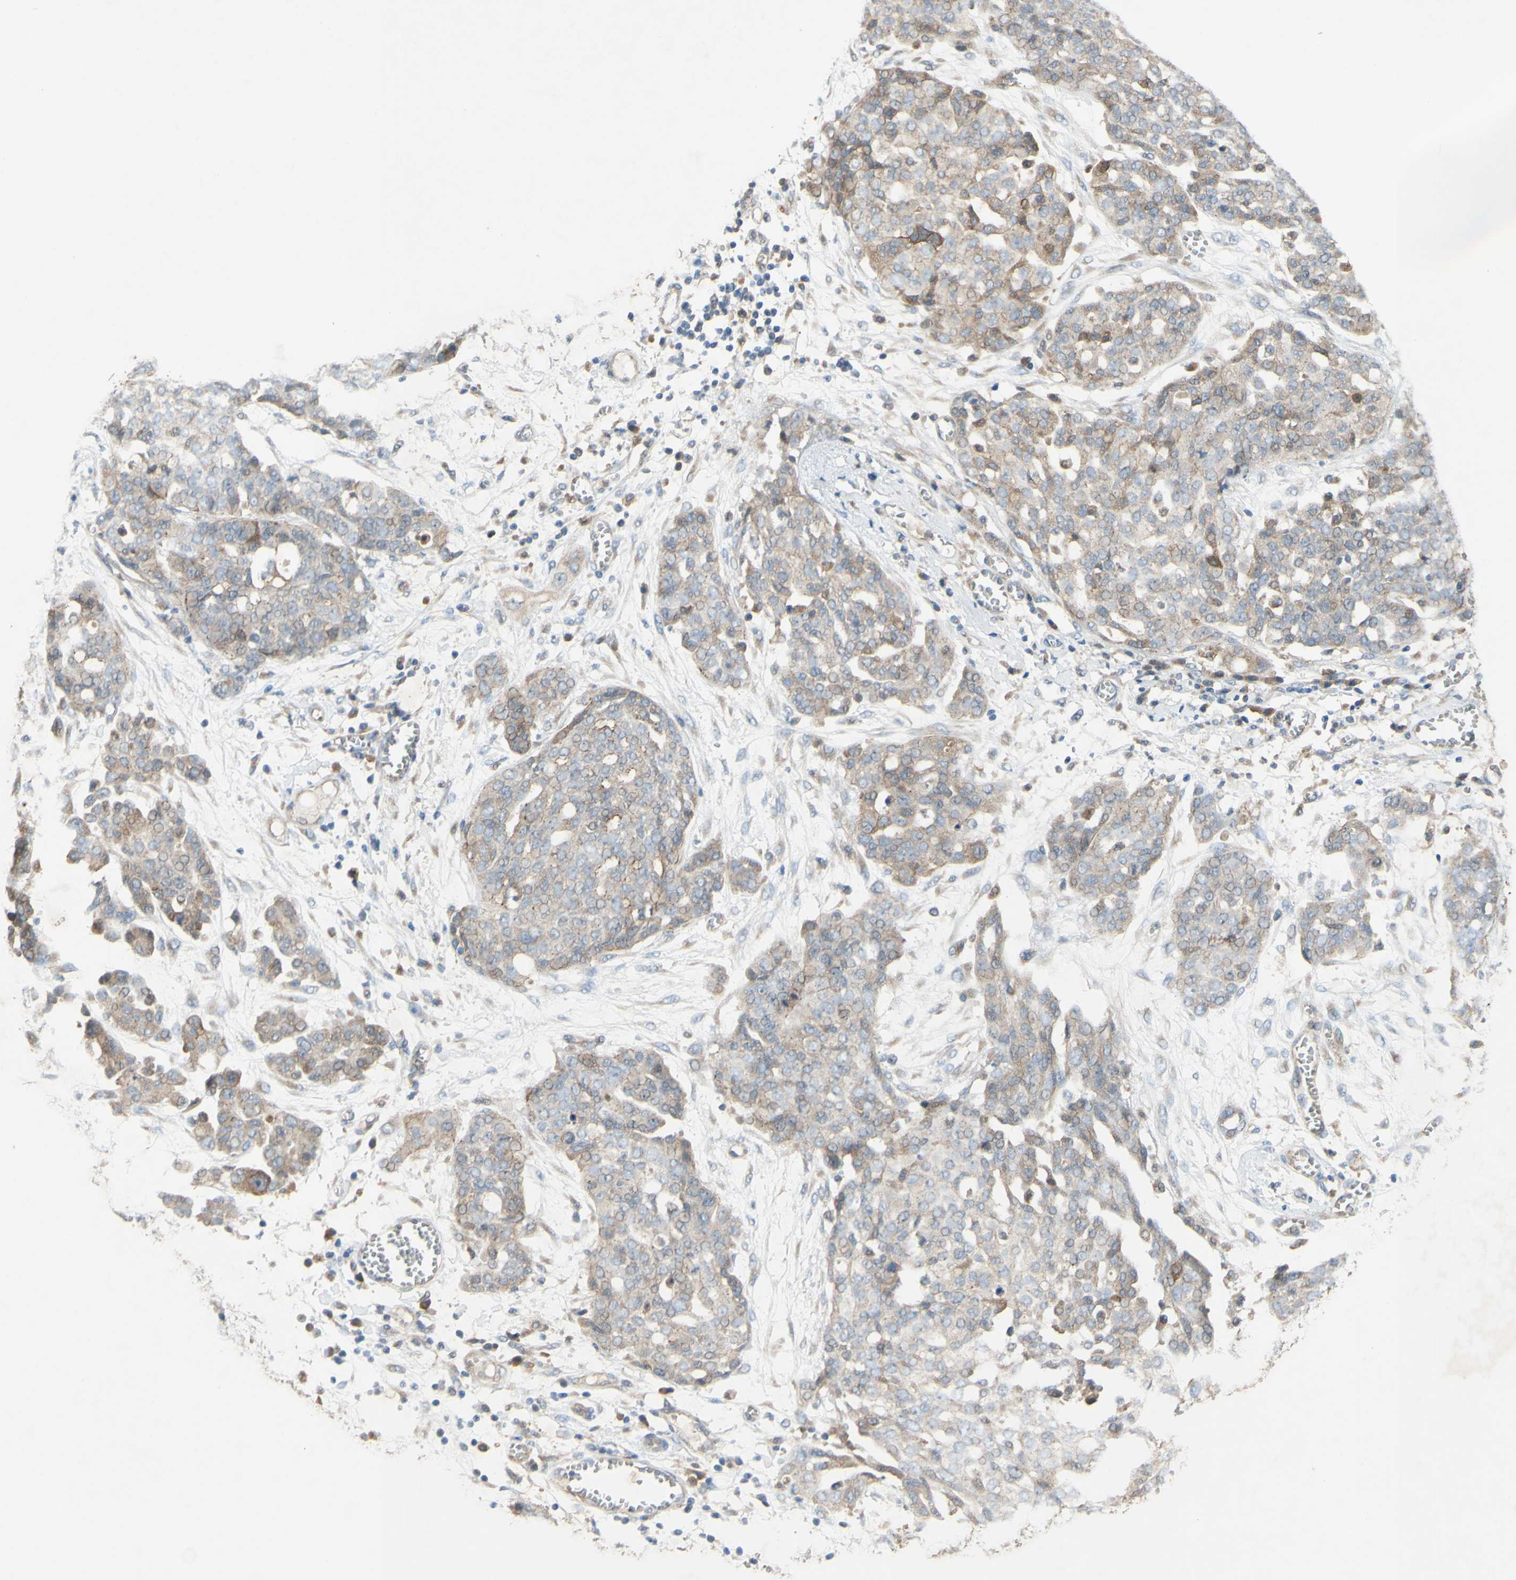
{"staining": {"intensity": "moderate", "quantity": ">75%", "location": "cytoplasmic/membranous,nuclear"}, "tissue": "ovarian cancer", "cell_type": "Tumor cells", "image_type": "cancer", "snomed": [{"axis": "morphology", "description": "Cystadenocarcinoma, serous, NOS"}, {"axis": "topography", "description": "Soft tissue"}, {"axis": "topography", "description": "Ovary"}], "caption": "Ovarian cancer (serous cystadenocarcinoma) stained for a protein (brown) reveals moderate cytoplasmic/membranous and nuclear positive expression in about >75% of tumor cells.", "gene": "PDGFB", "patient": {"sex": "female", "age": 57}}